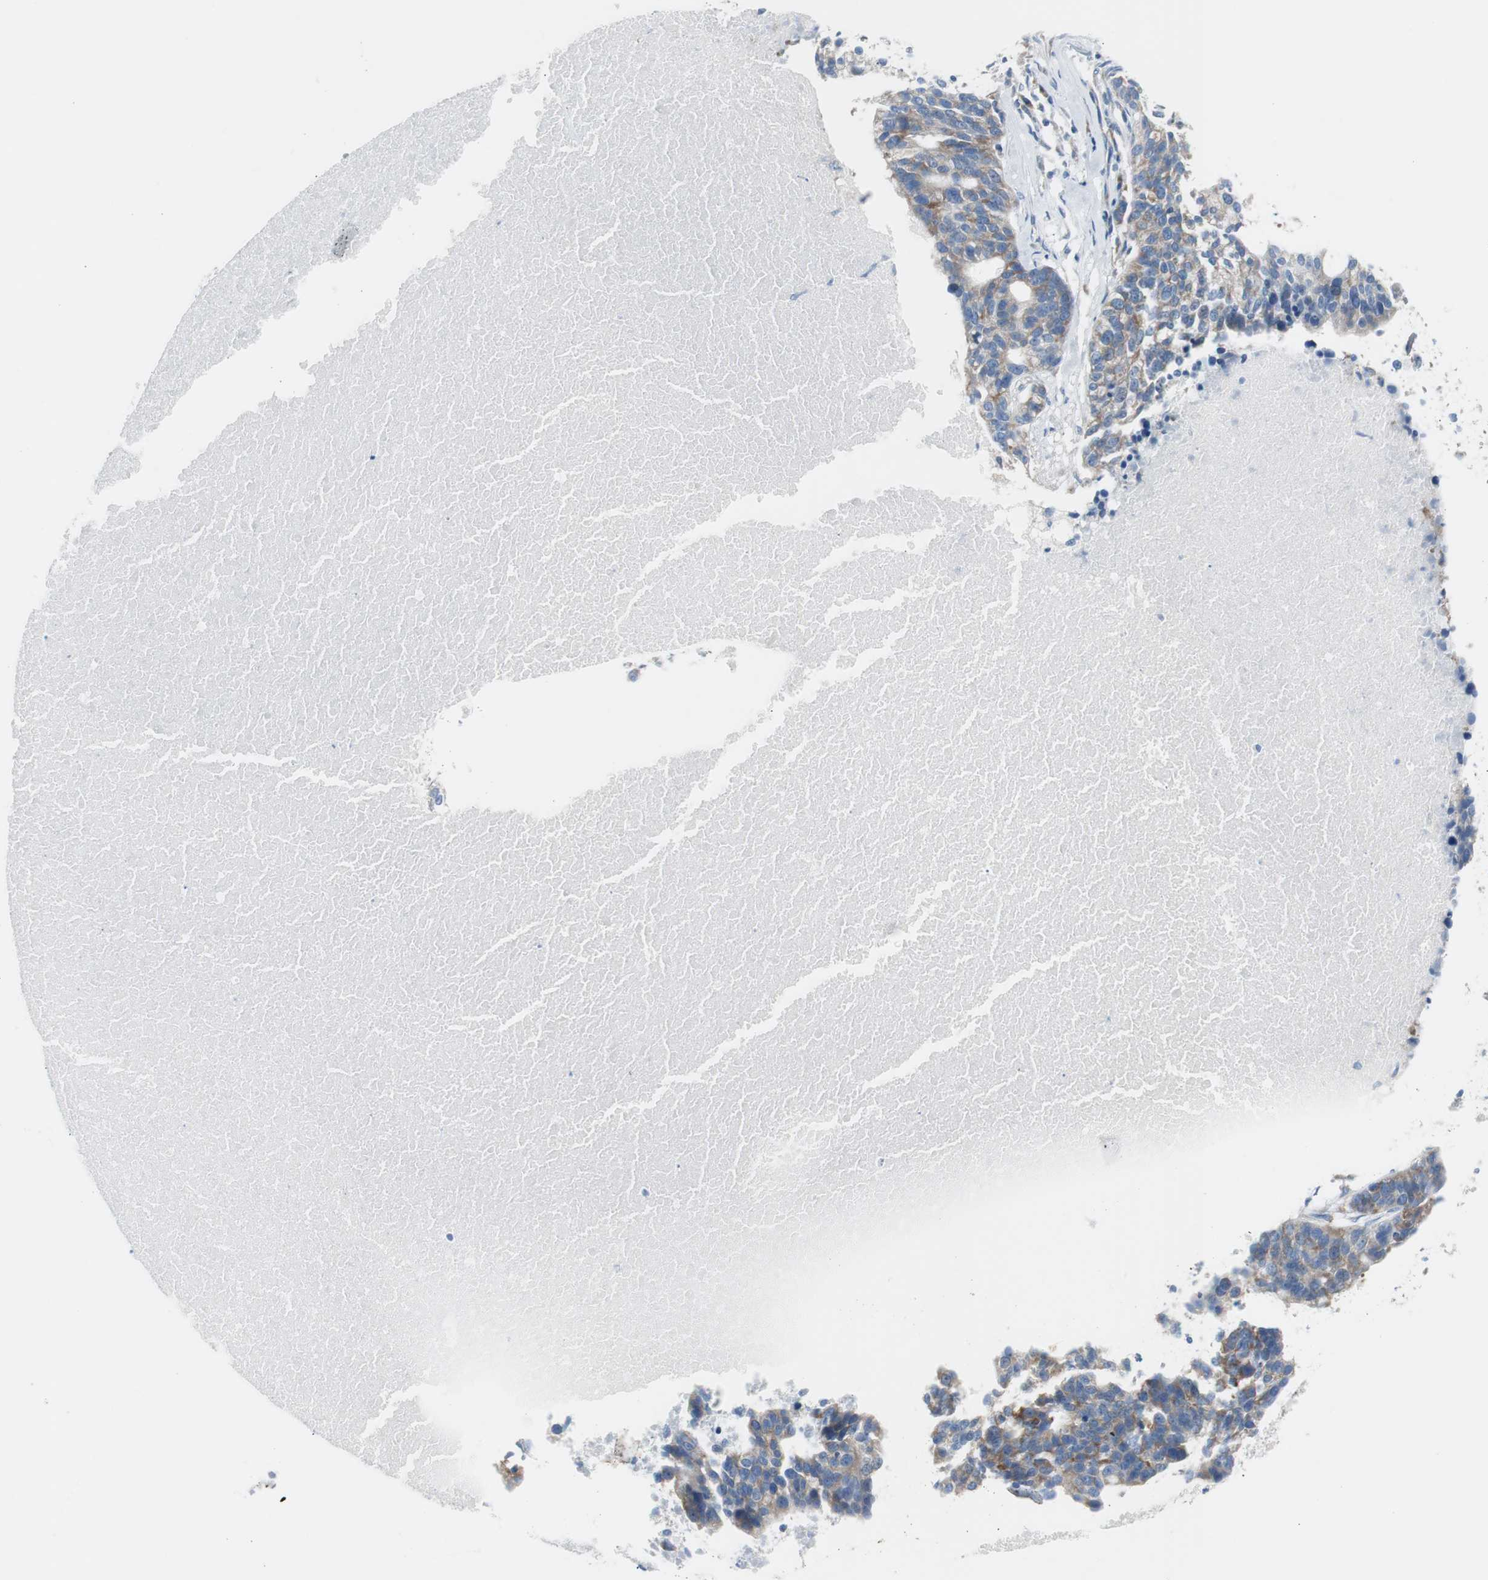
{"staining": {"intensity": "weak", "quantity": "25%-75%", "location": "cytoplasmic/membranous"}, "tissue": "ovarian cancer", "cell_type": "Tumor cells", "image_type": "cancer", "snomed": [{"axis": "morphology", "description": "Cystadenocarcinoma, serous, NOS"}, {"axis": "topography", "description": "Ovary"}], "caption": "Protein analysis of serous cystadenocarcinoma (ovarian) tissue exhibits weak cytoplasmic/membranous staining in approximately 25%-75% of tumor cells.", "gene": "RPS12", "patient": {"sex": "female", "age": 59}}